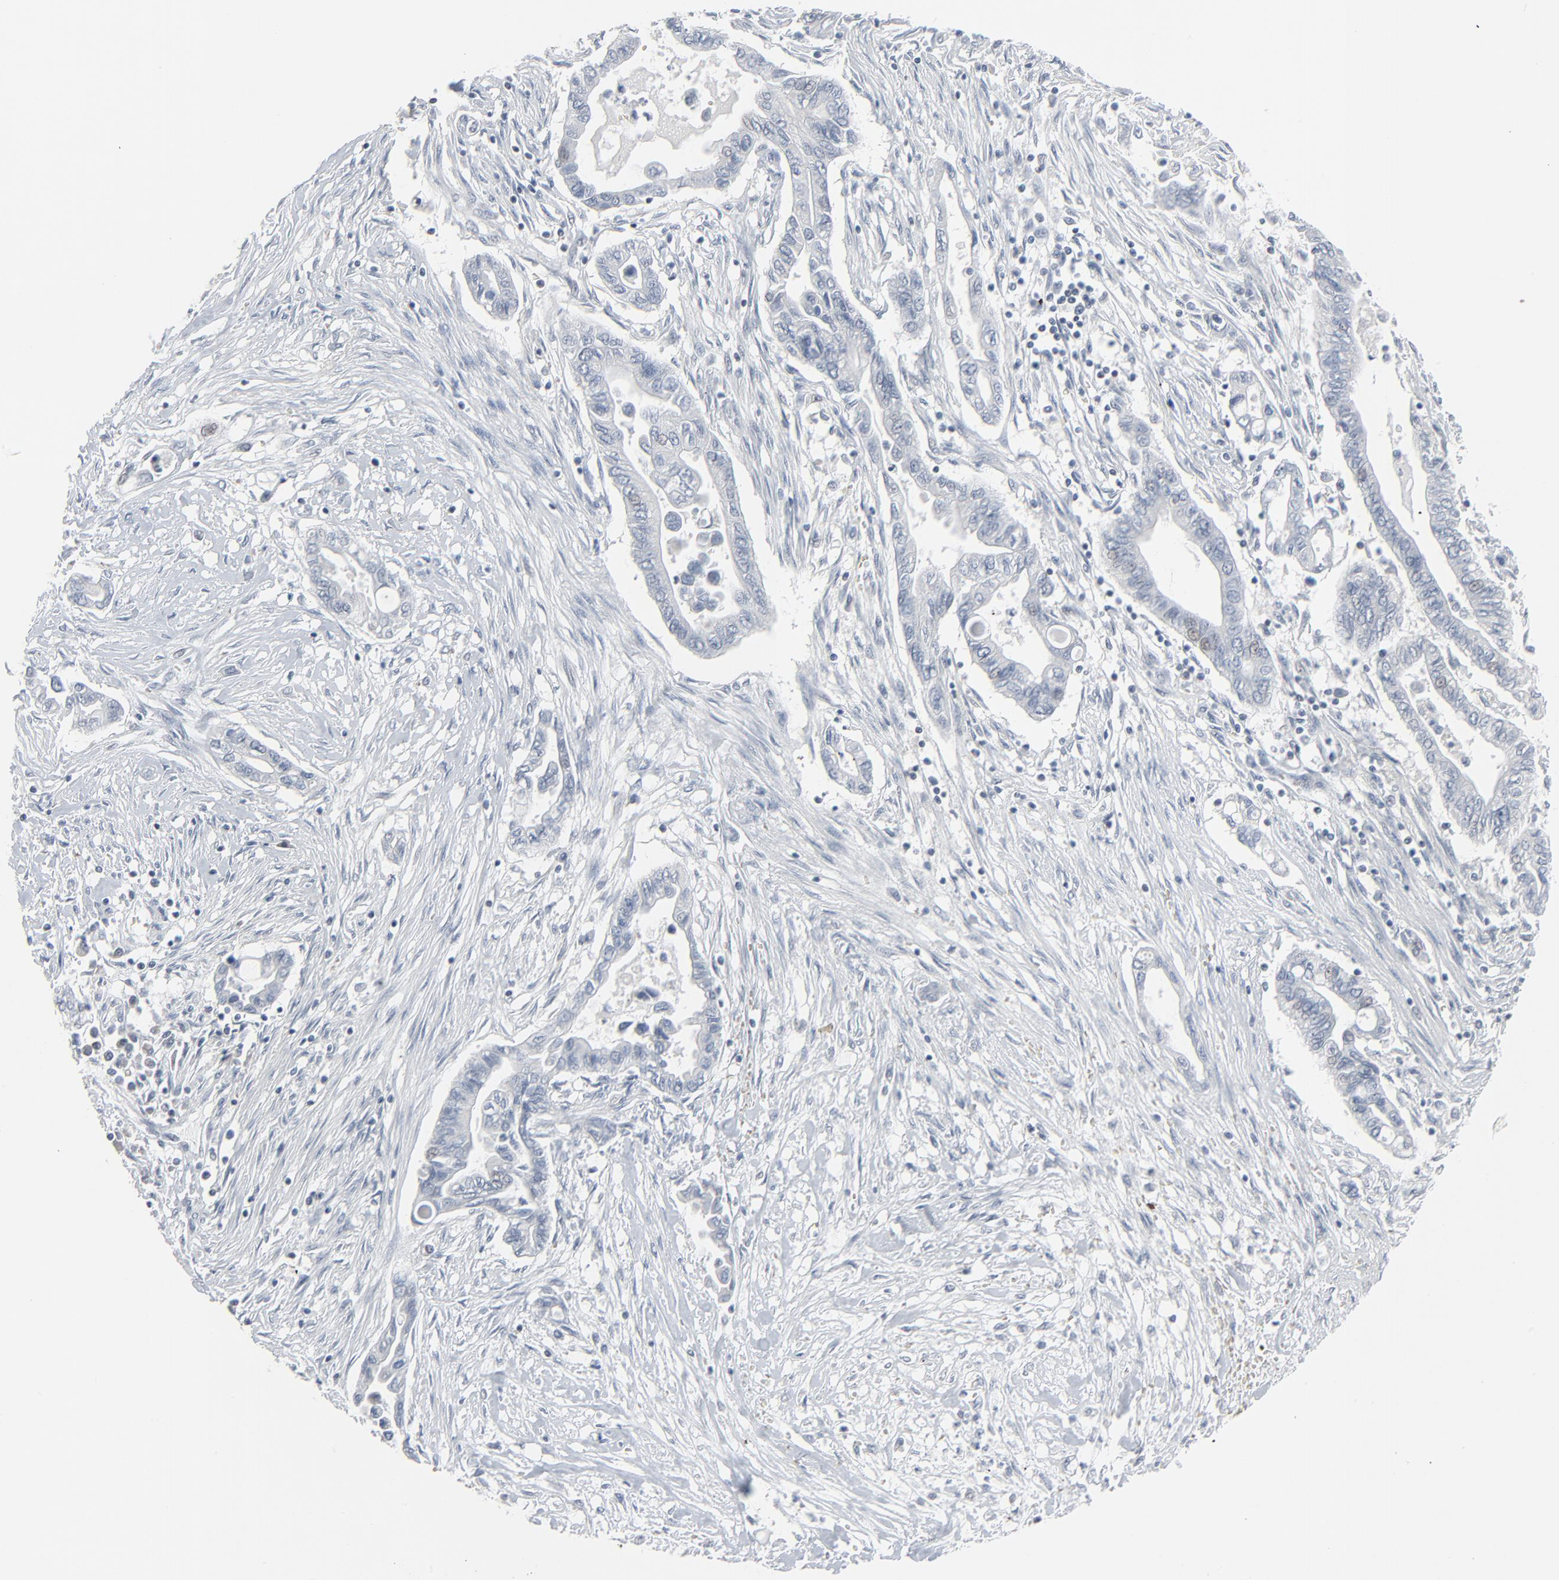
{"staining": {"intensity": "negative", "quantity": "none", "location": "none"}, "tissue": "pancreatic cancer", "cell_type": "Tumor cells", "image_type": "cancer", "snomed": [{"axis": "morphology", "description": "Adenocarcinoma, NOS"}, {"axis": "topography", "description": "Pancreas"}], "caption": "Tumor cells show no significant protein expression in adenocarcinoma (pancreatic). Brightfield microscopy of IHC stained with DAB (3,3'-diaminobenzidine) (brown) and hematoxylin (blue), captured at high magnification.", "gene": "SAGE1", "patient": {"sex": "female", "age": 57}}